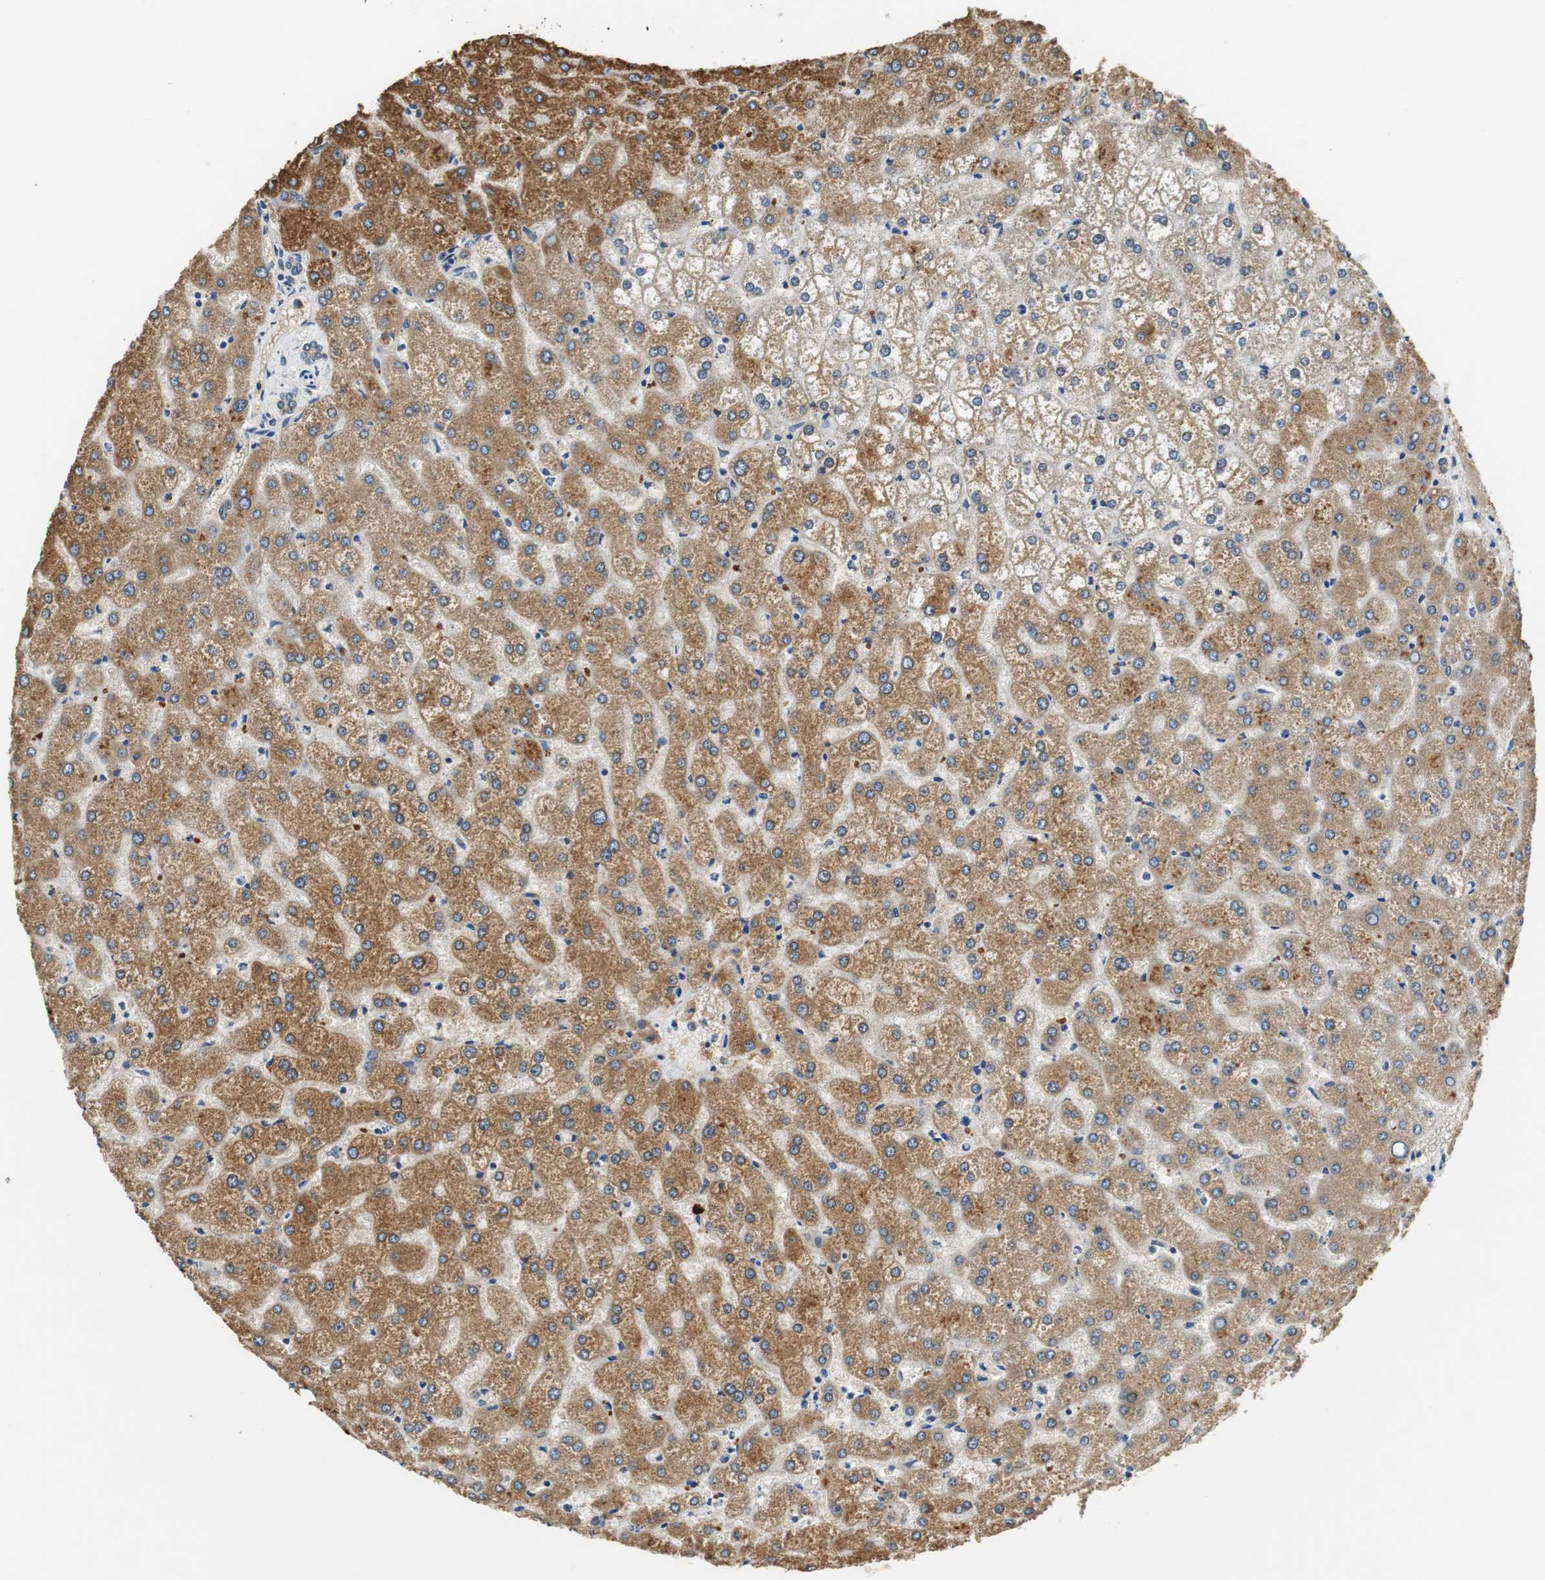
{"staining": {"intensity": "moderate", "quantity": ">75%", "location": "cytoplasmic/membranous"}, "tissue": "liver", "cell_type": "Cholangiocytes", "image_type": "normal", "snomed": [{"axis": "morphology", "description": "Normal tissue, NOS"}, {"axis": "topography", "description": "Liver"}], "caption": "Liver stained with immunohistochemistry displays moderate cytoplasmic/membranous staining in about >75% of cholangiocytes.", "gene": "MTIF2", "patient": {"sex": "female", "age": 32}}